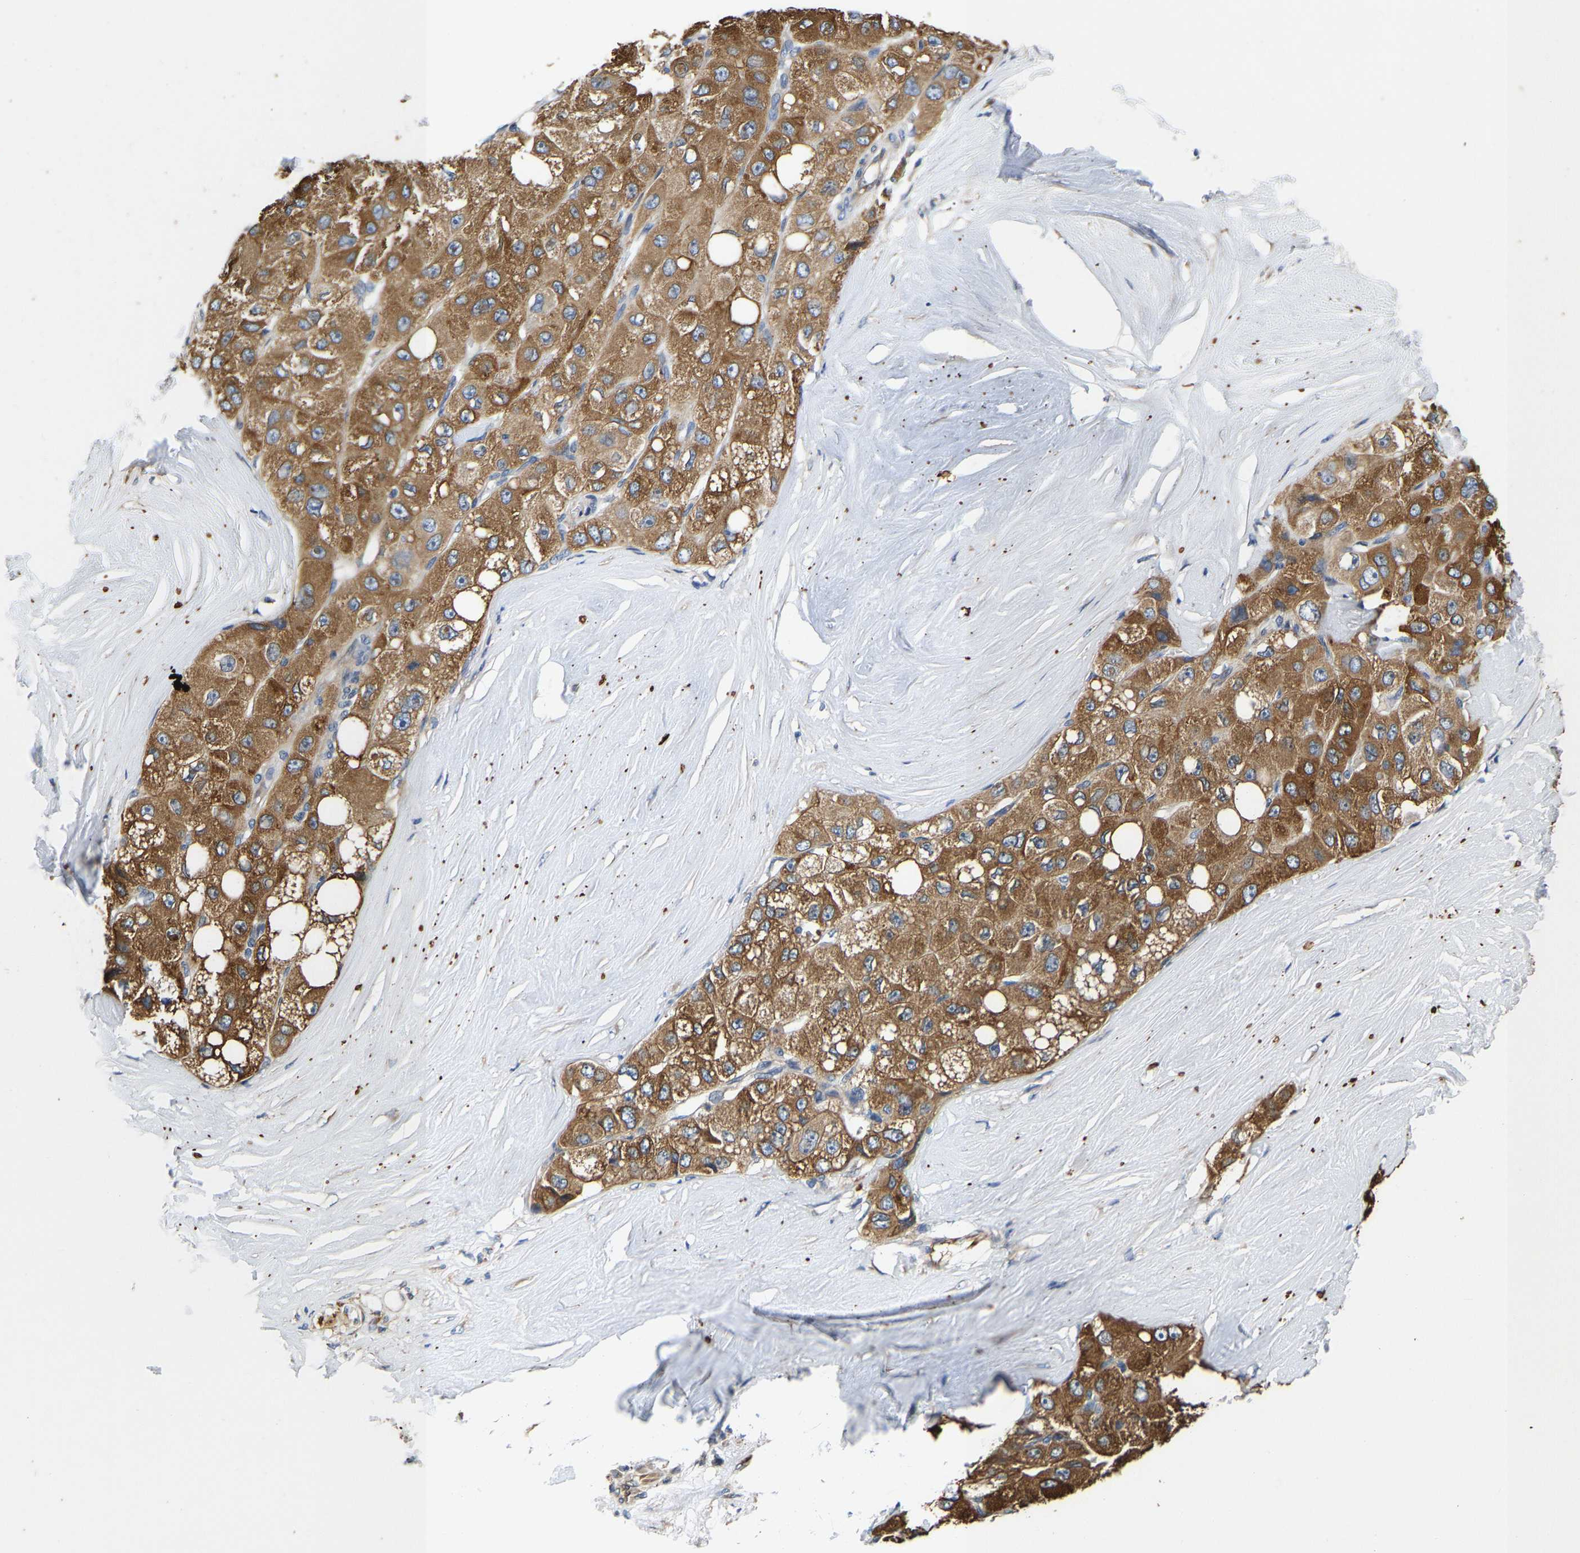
{"staining": {"intensity": "moderate", "quantity": ">75%", "location": "cytoplasmic/membranous"}, "tissue": "liver cancer", "cell_type": "Tumor cells", "image_type": "cancer", "snomed": [{"axis": "morphology", "description": "Carcinoma, Hepatocellular, NOS"}, {"axis": "topography", "description": "Liver"}], "caption": "IHC staining of hepatocellular carcinoma (liver), which shows medium levels of moderate cytoplasmic/membranous expression in about >75% of tumor cells indicating moderate cytoplasmic/membranous protein expression. The staining was performed using DAB (3,3'-diaminobenzidine) (brown) for protein detection and nuclei were counterstained in hematoxylin (blue).", "gene": "ARL6IP5", "patient": {"sex": "male", "age": 80}}